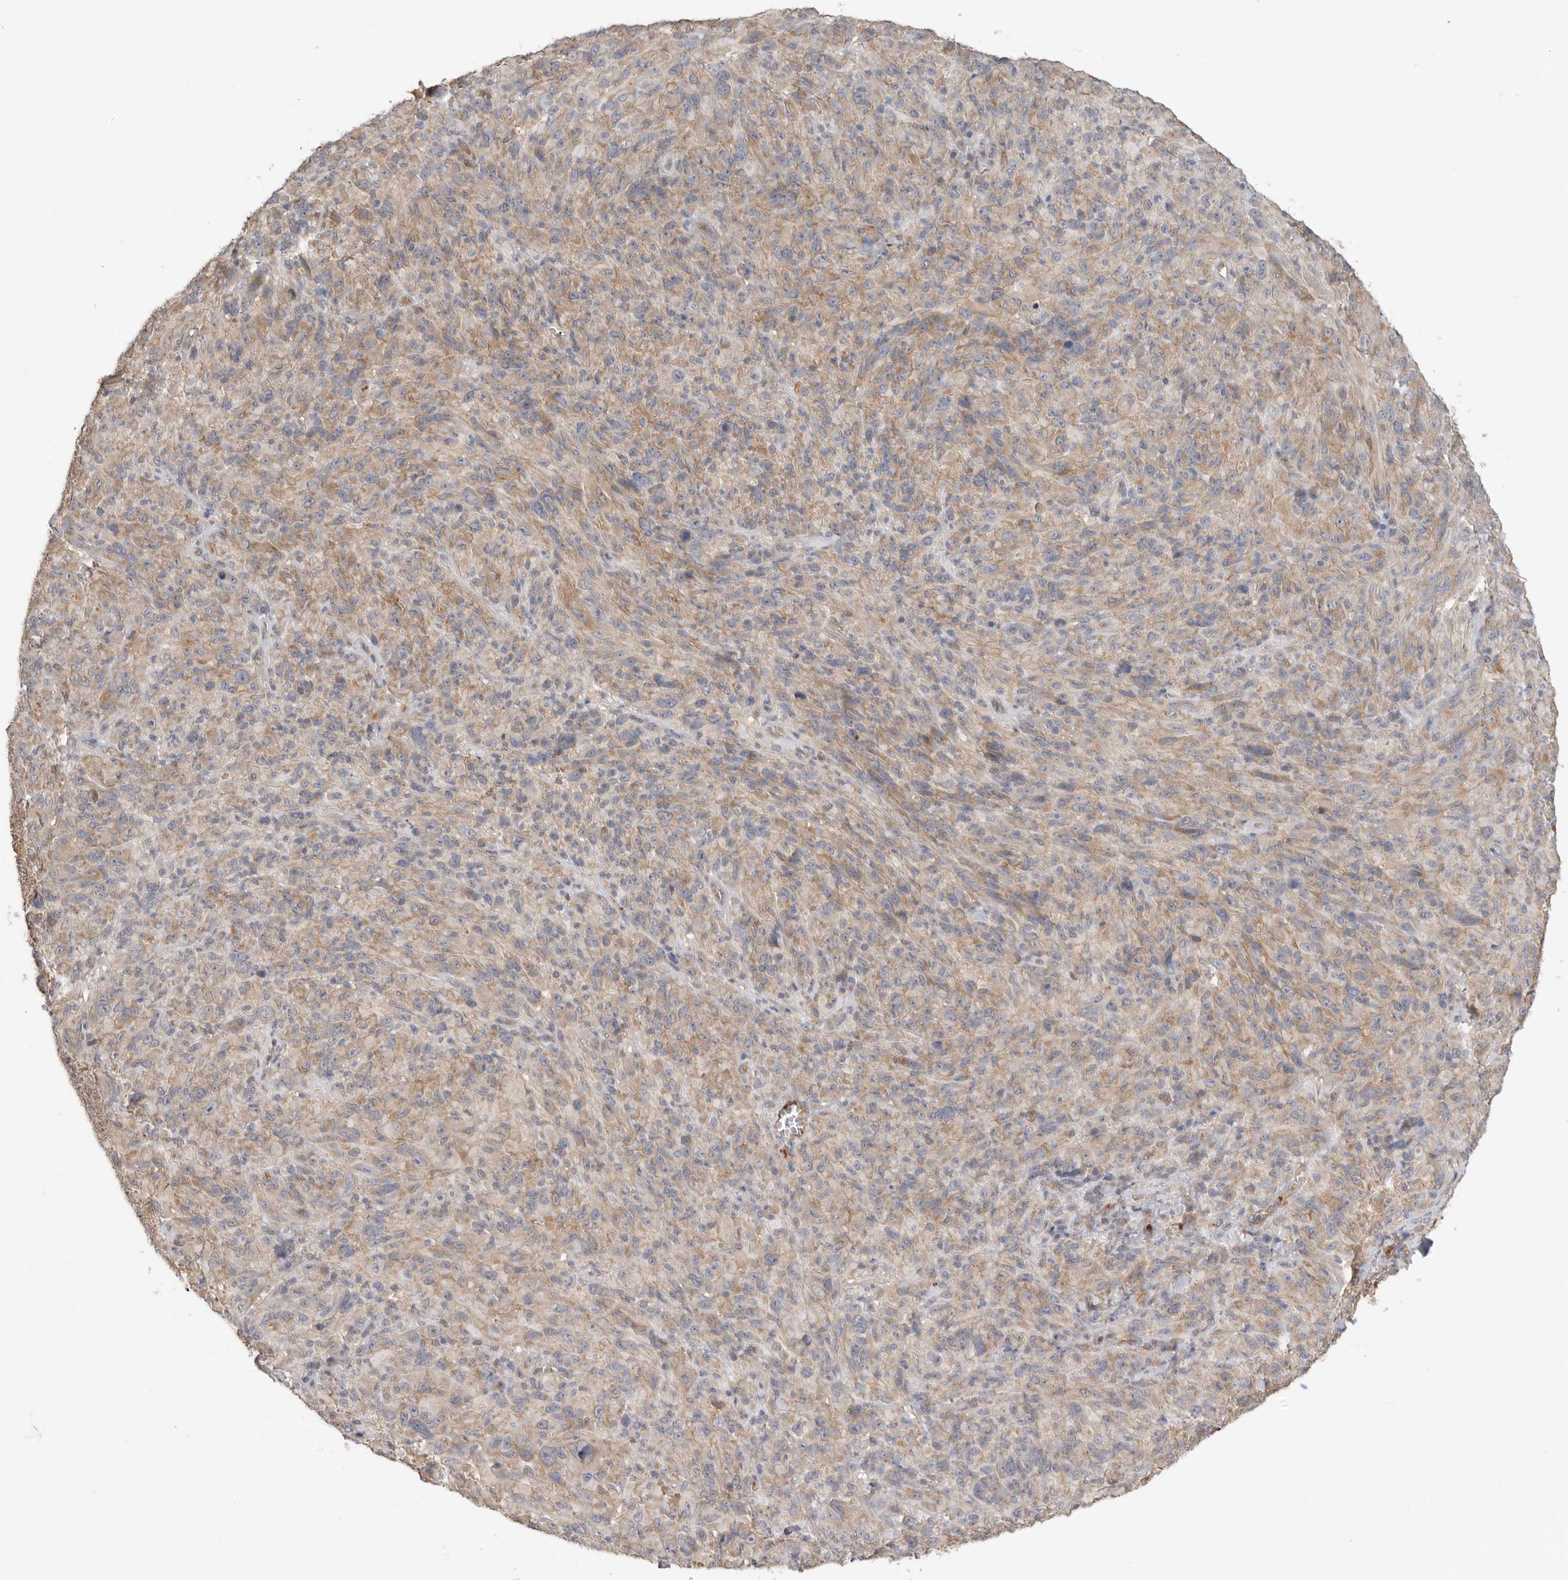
{"staining": {"intensity": "weak", "quantity": ">75%", "location": "cytoplasmic/membranous"}, "tissue": "melanoma", "cell_type": "Tumor cells", "image_type": "cancer", "snomed": [{"axis": "morphology", "description": "Malignant melanoma, NOS"}, {"axis": "topography", "description": "Skin of head"}], "caption": "Immunohistochemical staining of human melanoma reveals weak cytoplasmic/membranous protein expression in about >75% of tumor cells.", "gene": "CDC42BPB", "patient": {"sex": "male", "age": 96}}